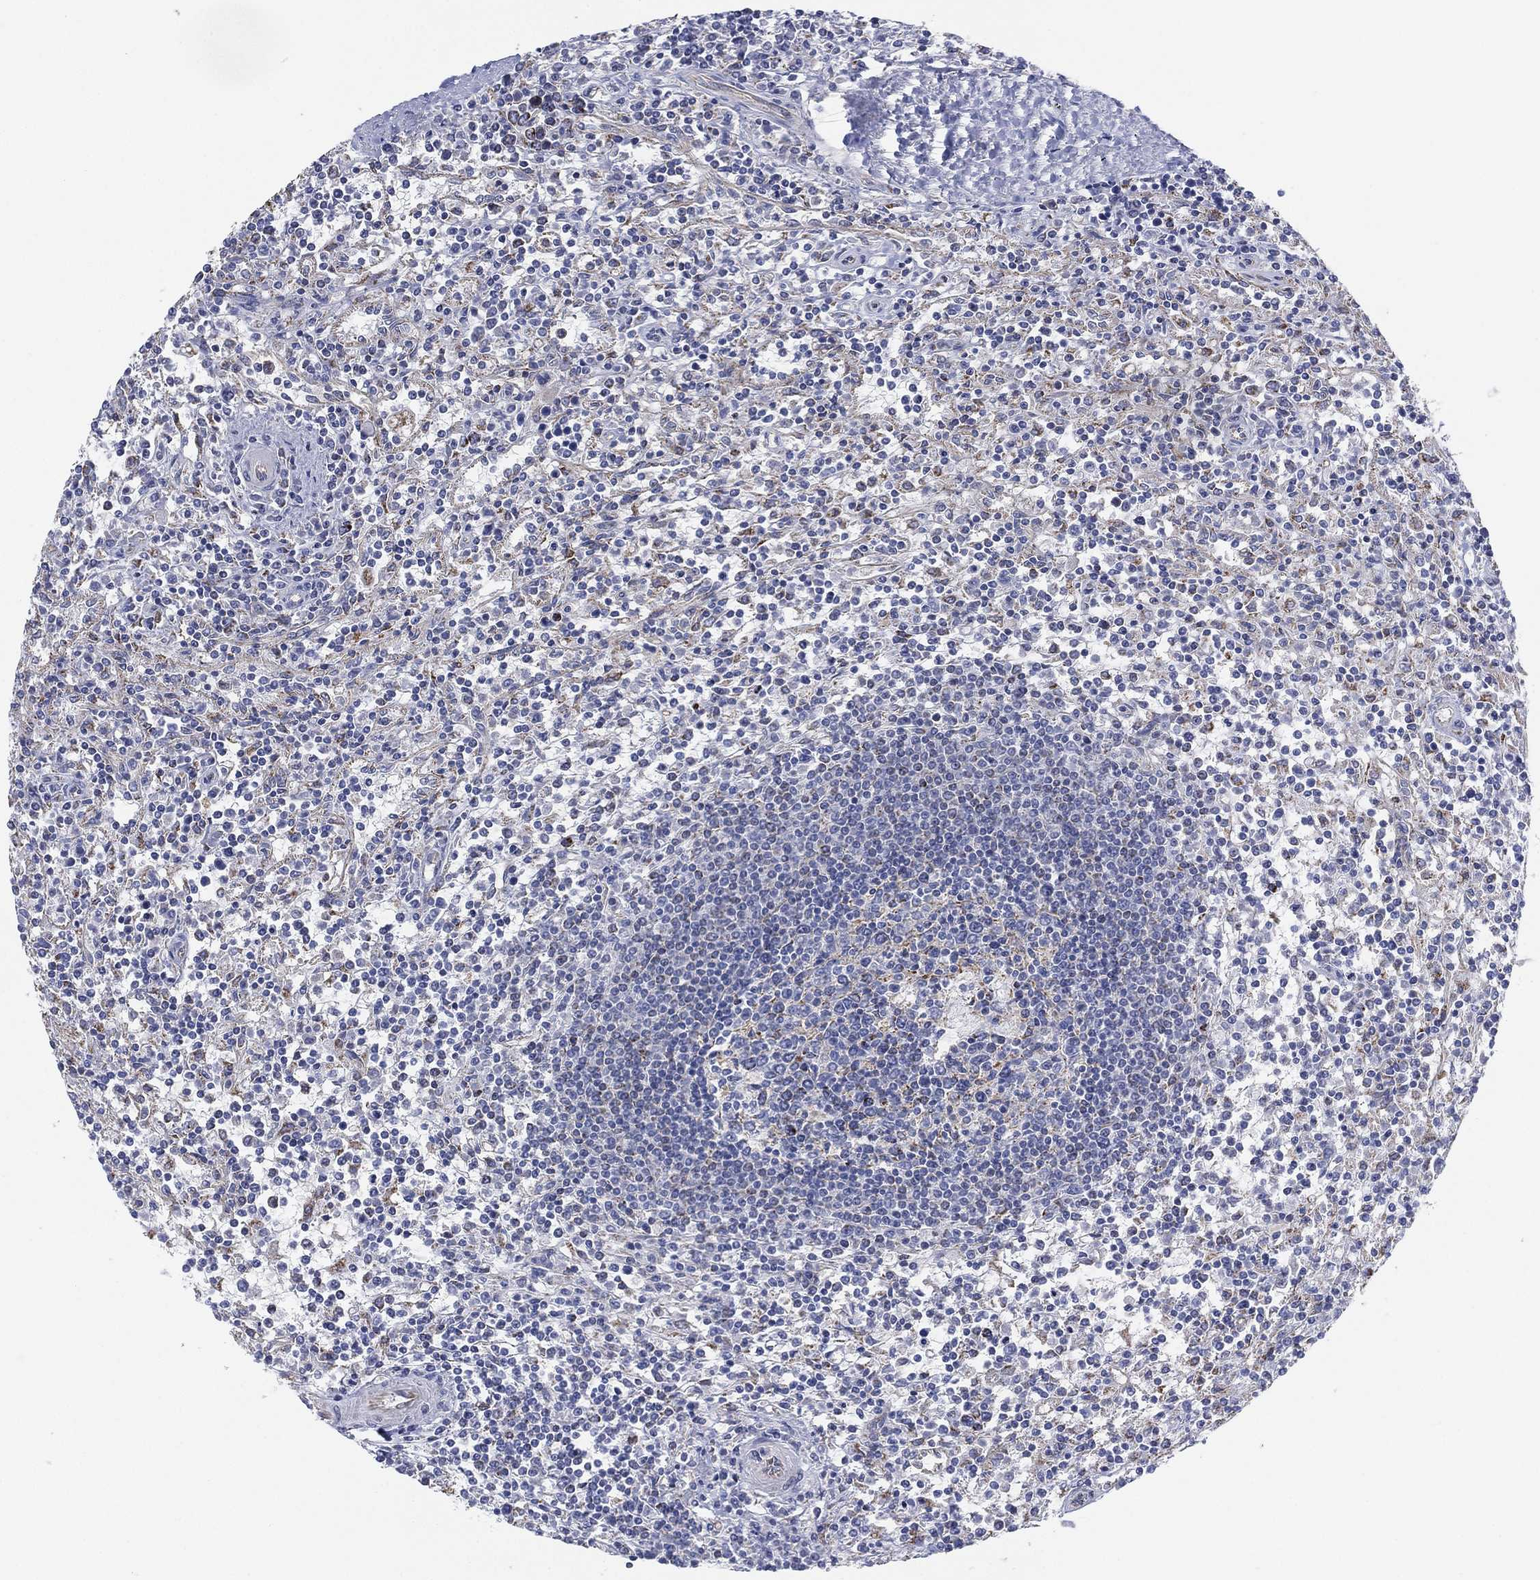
{"staining": {"intensity": "negative", "quantity": "none", "location": "none"}, "tissue": "lymphoma", "cell_type": "Tumor cells", "image_type": "cancer", "snomed": [{"axis": "morphology", "description": "Malignant lymphoma, non-Hodgkin's type, Low grade"}, {"axis": "topography", "description": "Spleen"}], "caption": "IHC image of neoplastic tissue: human lymphoma stained with DAB (3,3'-diaminobenzidine) shows no significant protein positivity in tumor cells. (Stains: DAB (3,3'-diaminobenzidine) immunohistochemistry with hematoxylin counter stain, Microscopy: brightfield microscopy at high magnification).", "gene": "INA", "patient": {"sex": "male", "age": 62}}